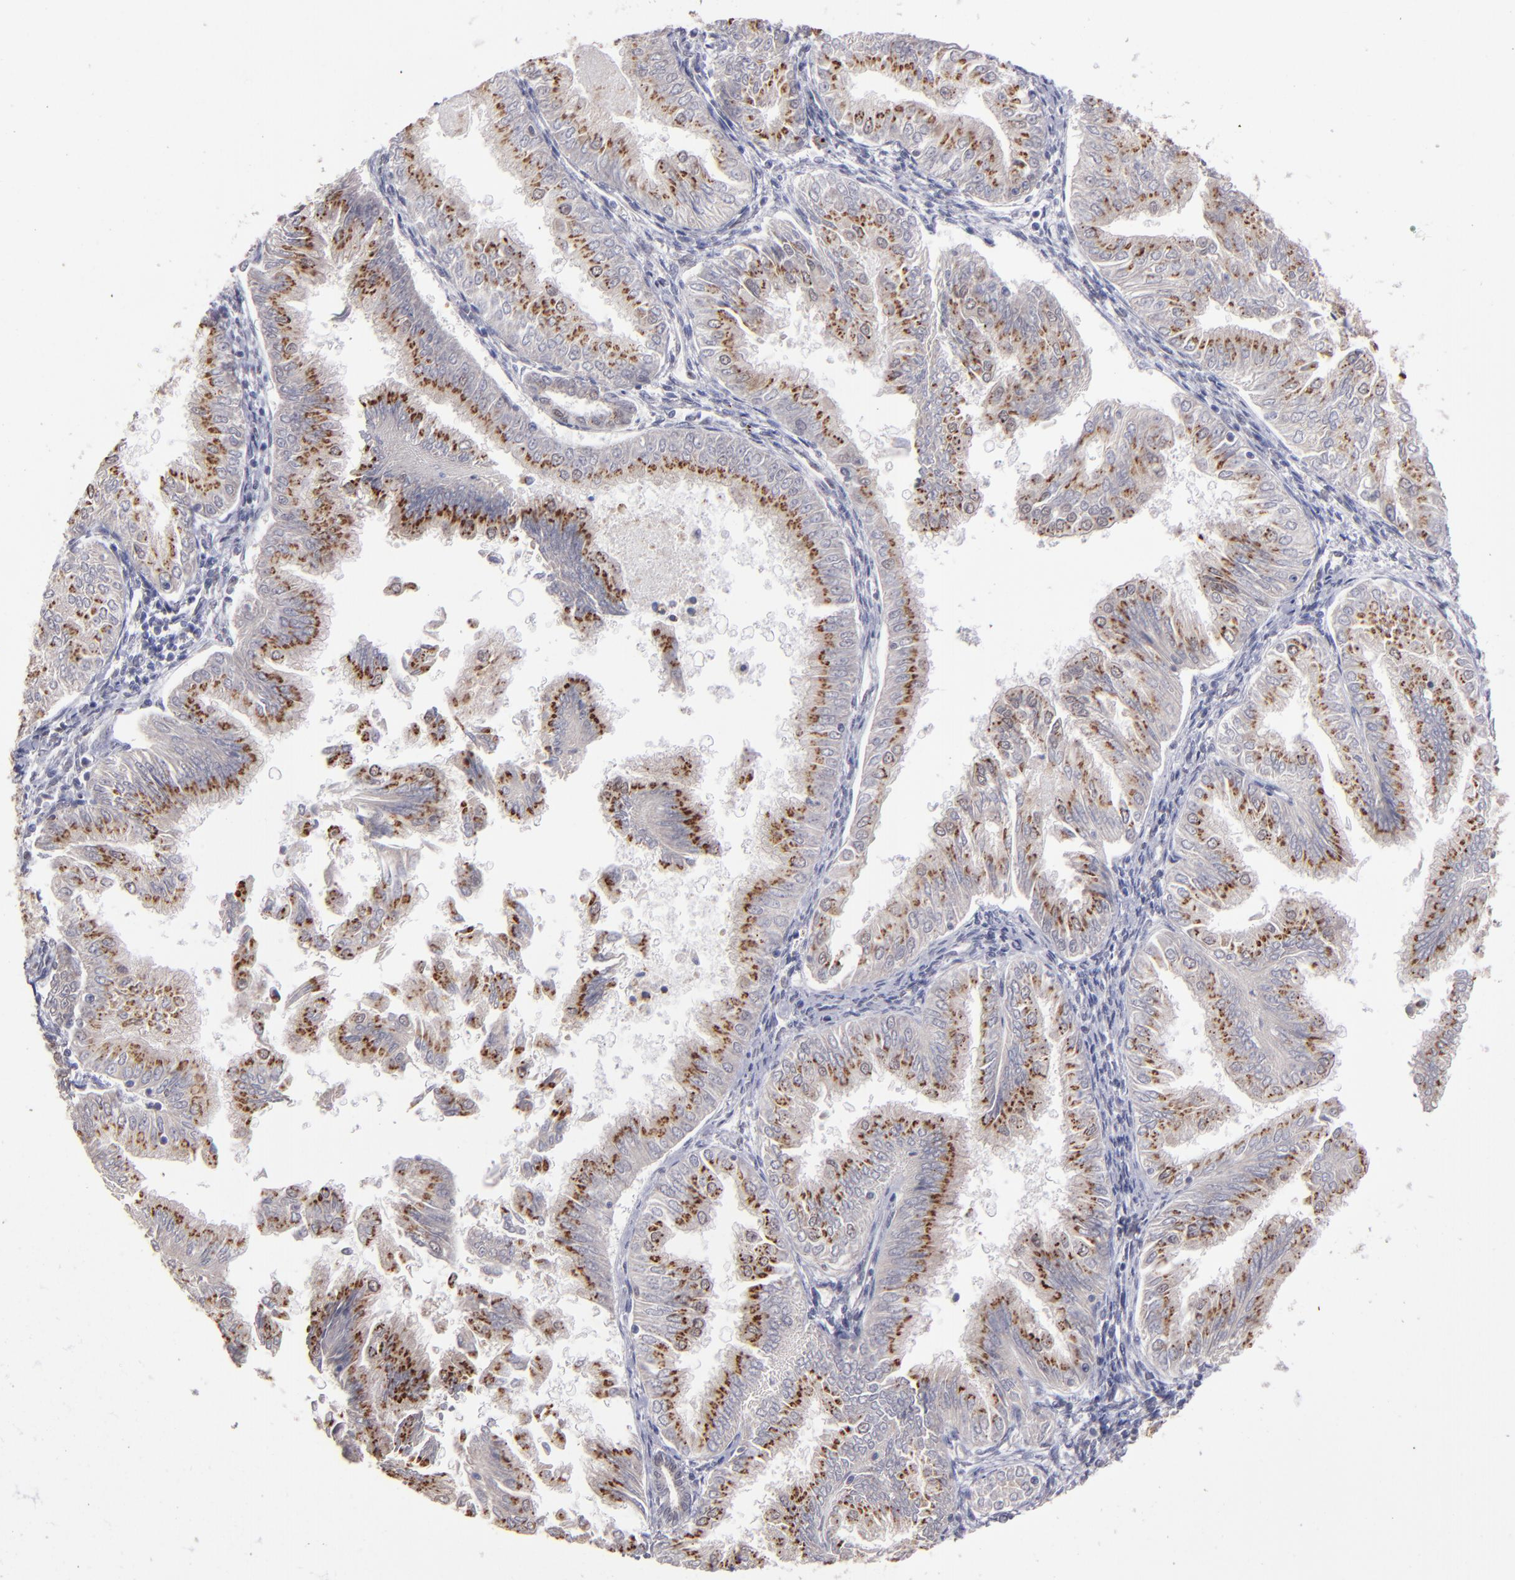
{"staining": {"intensity": "moderate", "quantity": ">75%", "location": "cytoplasmic/membranous"}, "tissue": "endometrial cancer", "cell_type": "Tumor cells", "image_type": "cancer", "snomed": [{"axis": "morphology", "description": "Adenocarcinoma, NOS"}, {"axis": "topography", "description": "Endometrium"}], "caption": "IHC micrograph of neoplastic tissue: adenocarcinoma (endometrial) stained using immunohistochemistry reveals medium levels of moderate protein expression localized specifically in the cytoplasmic/membranous of tumor cells, appearing as a cytoplasmic/membranous brown color.", "gene": "RREB1", "patient": {"sex": "female", "age": 53}}